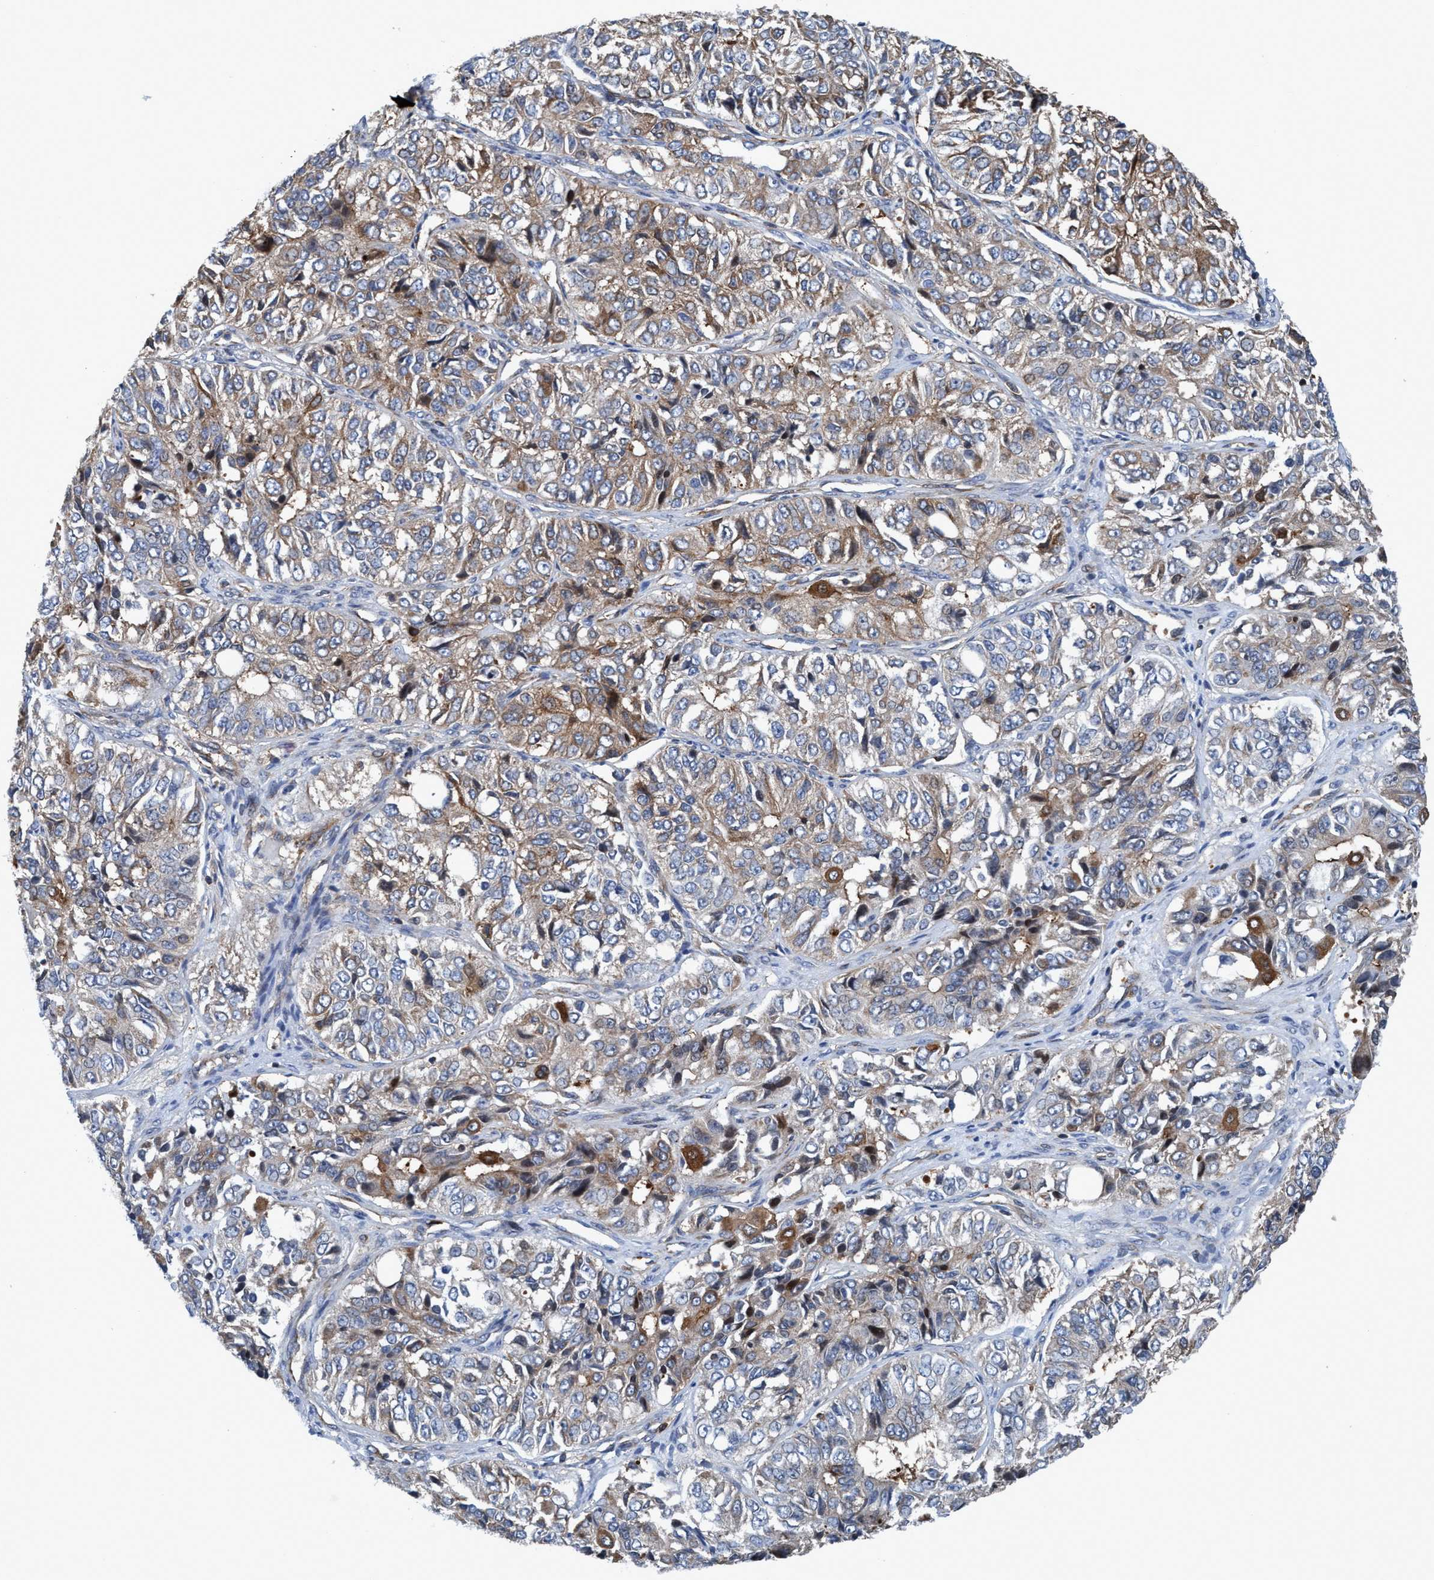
{"staining": {"intensity": "weak", "quantity": "25%-75%", "location": "cytoplasmic/membranous"}, "tissue": "ovarian cancer", "cell_type": "Tumor cells", "image_type": "cancer", "snomed": [{"axis": "morphology", "description": "Carcinoma, endometroid"}, {"axis": "topography", "description": "Ovary"}], "caption": "Ovarian cancer stained for a protein shows weak cytoplasmic/membranous positivity in tumor cells.", "gene": "NMT1", "patient": {"sex": "female", "age": 51}}